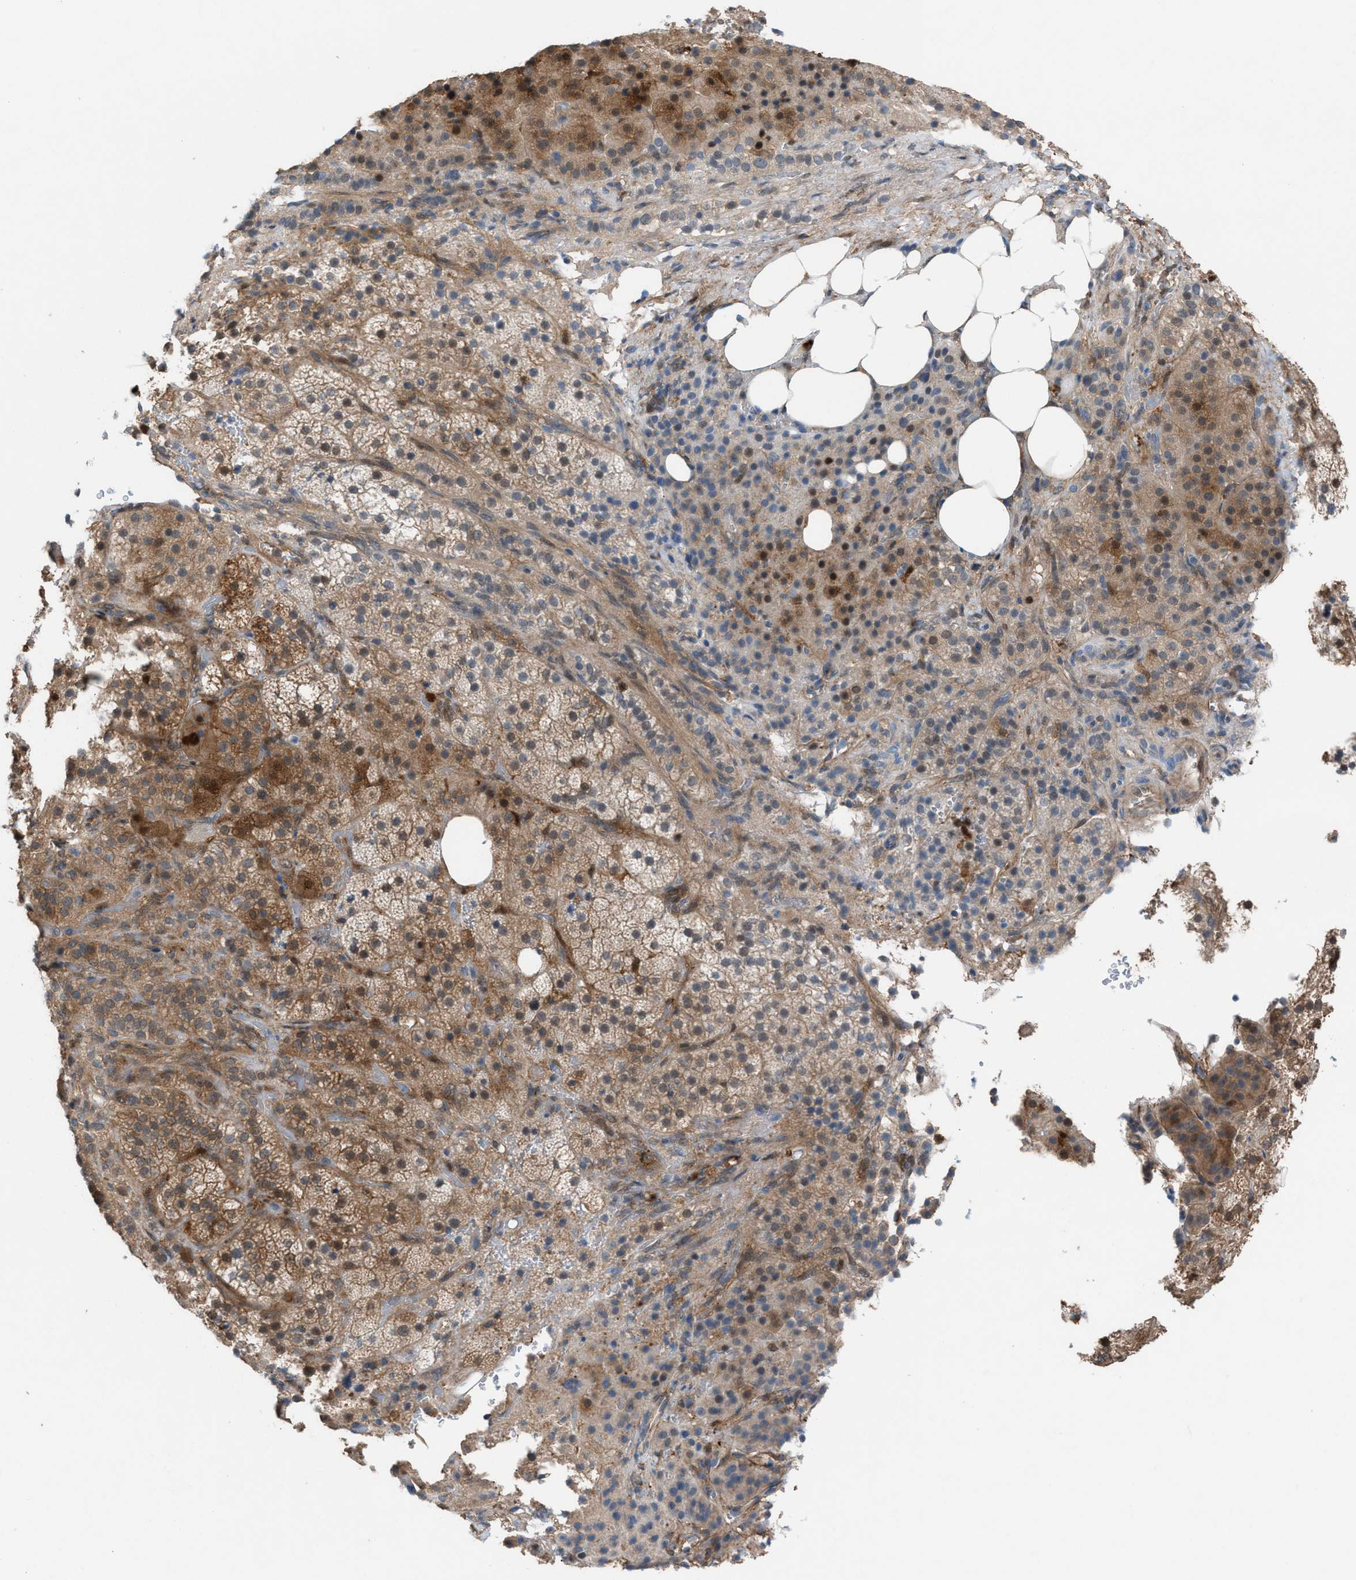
{"staining": {"intensity": "moderate", "quantity": ">75%", "location": "cytoplasmic/membranous"}, "tissue": "adrenal gland", "cell_type": "Glandular cells", "image_type": "normal", "snomed": [{"axis": "morphology", "description": "Normal tissue, NOS"}, {"axis": "topography", "description": "Adrenal gland"}], "caption": "IHC image of benign adrenal gland: human adrenal gland stained using immunohistochemistry exhibits medium levels of moderate protein expression localized specifically in the cytoplasmic/membranous of glandular cells, appearing as a cytoplasmic/membranous brown color.", "gene": "TPK1", "patient": {"sex": "female", "age": 59}}